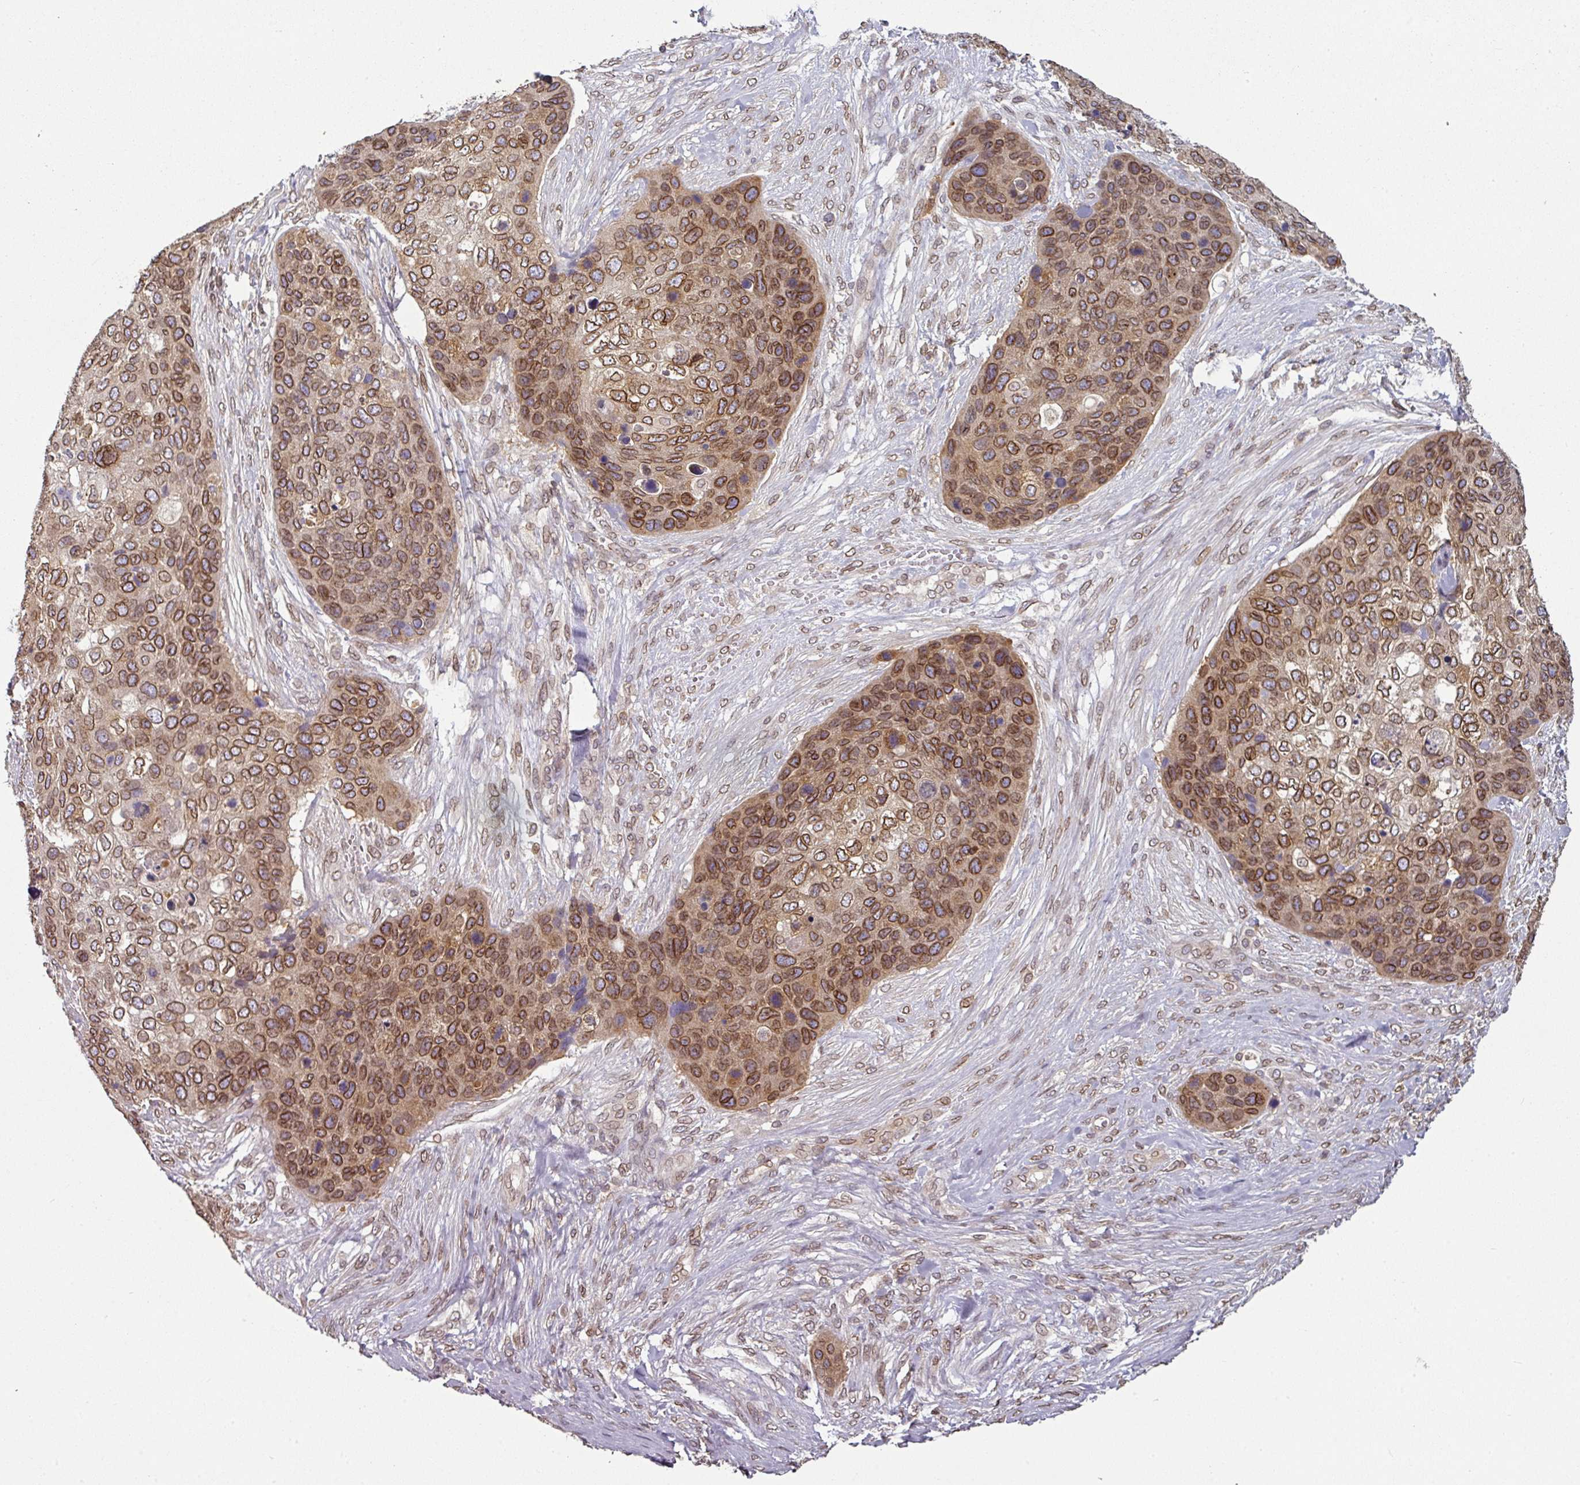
{"staining": {"intensity": "strong", "quantity": ">75%", "location": "cytoplasmic/membranous,nuclear"}, "tissue": "skin cancer", "cell_type": "Tumor cells", "image_type": "cancer", "snomed": [{"axis": "morphology", "description": "Basal cell carcinoma"}, {"axis": "topography", "description": "Skin"}], "caption": "Skin cancer tissue shows strong cytoplasmic/membranous and nuclear expression in about >75% of tumor cells, visualized by immunohistochemistry.", "gene": "RANGAP1", "patient": {"sex": "female", "age": 74}}